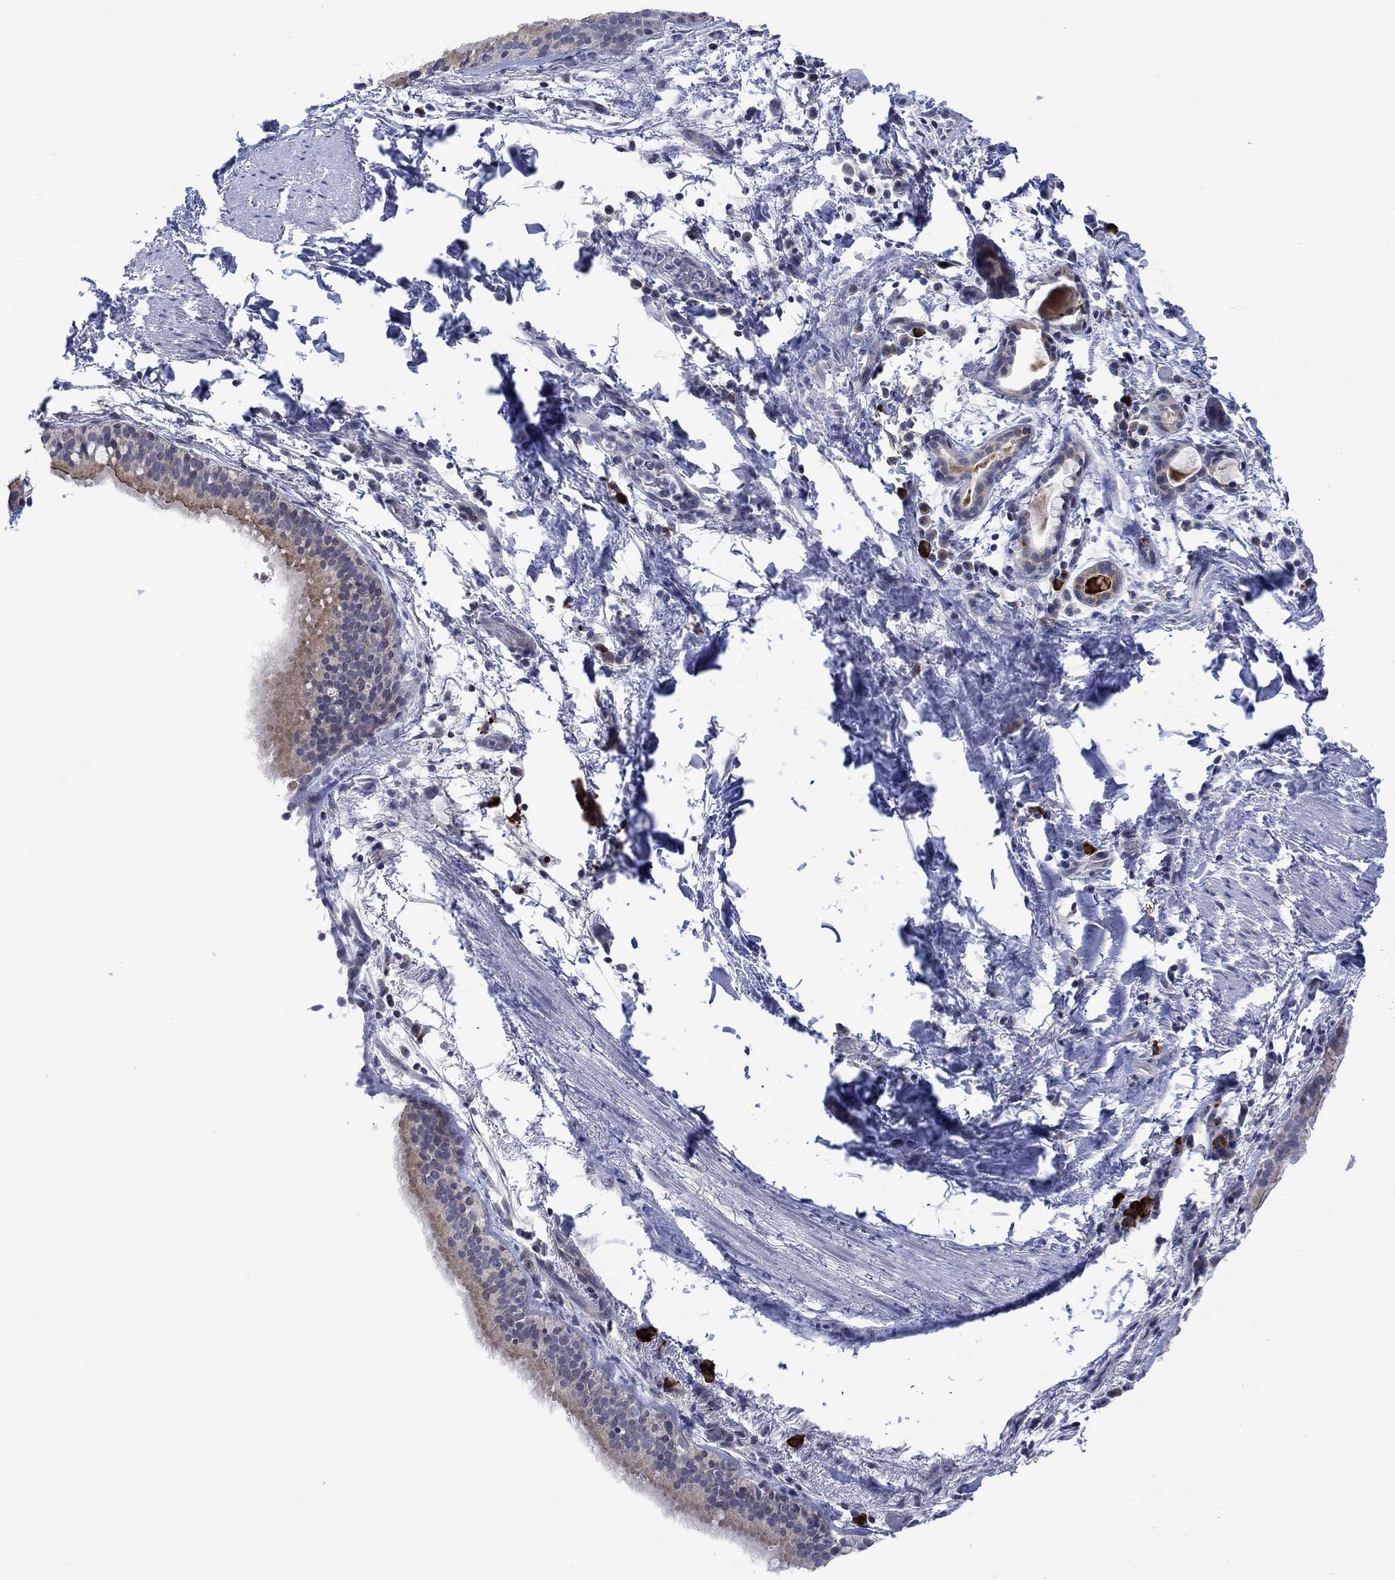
{"staining": {"intensity": "moderate", "quantity": "<25%", "location": "cytoplasmic/membranous"}, "tissue": "bronchus", "cell_type": "Respiratory epithelial cells", "image_type": "normal", "snomed": [{"axis": "morphology", "description": "Normal tissue, NOS"}, {"axis": "morphology", "description": "Squamous cell carcinoma, NOS"}, {"axis": "topography", "description": "Bronchus"}, {"axis": "topography", "description": "Lung"}], "caption": "The image reveals immunohistochemical staining of benign bronchus. There is moderate cytoplasmic/membranous expression is present in approximately <25% of respiratory epithelial cells.", "gene": "DCX", "patient": {"sex": "male", "age": 69}}